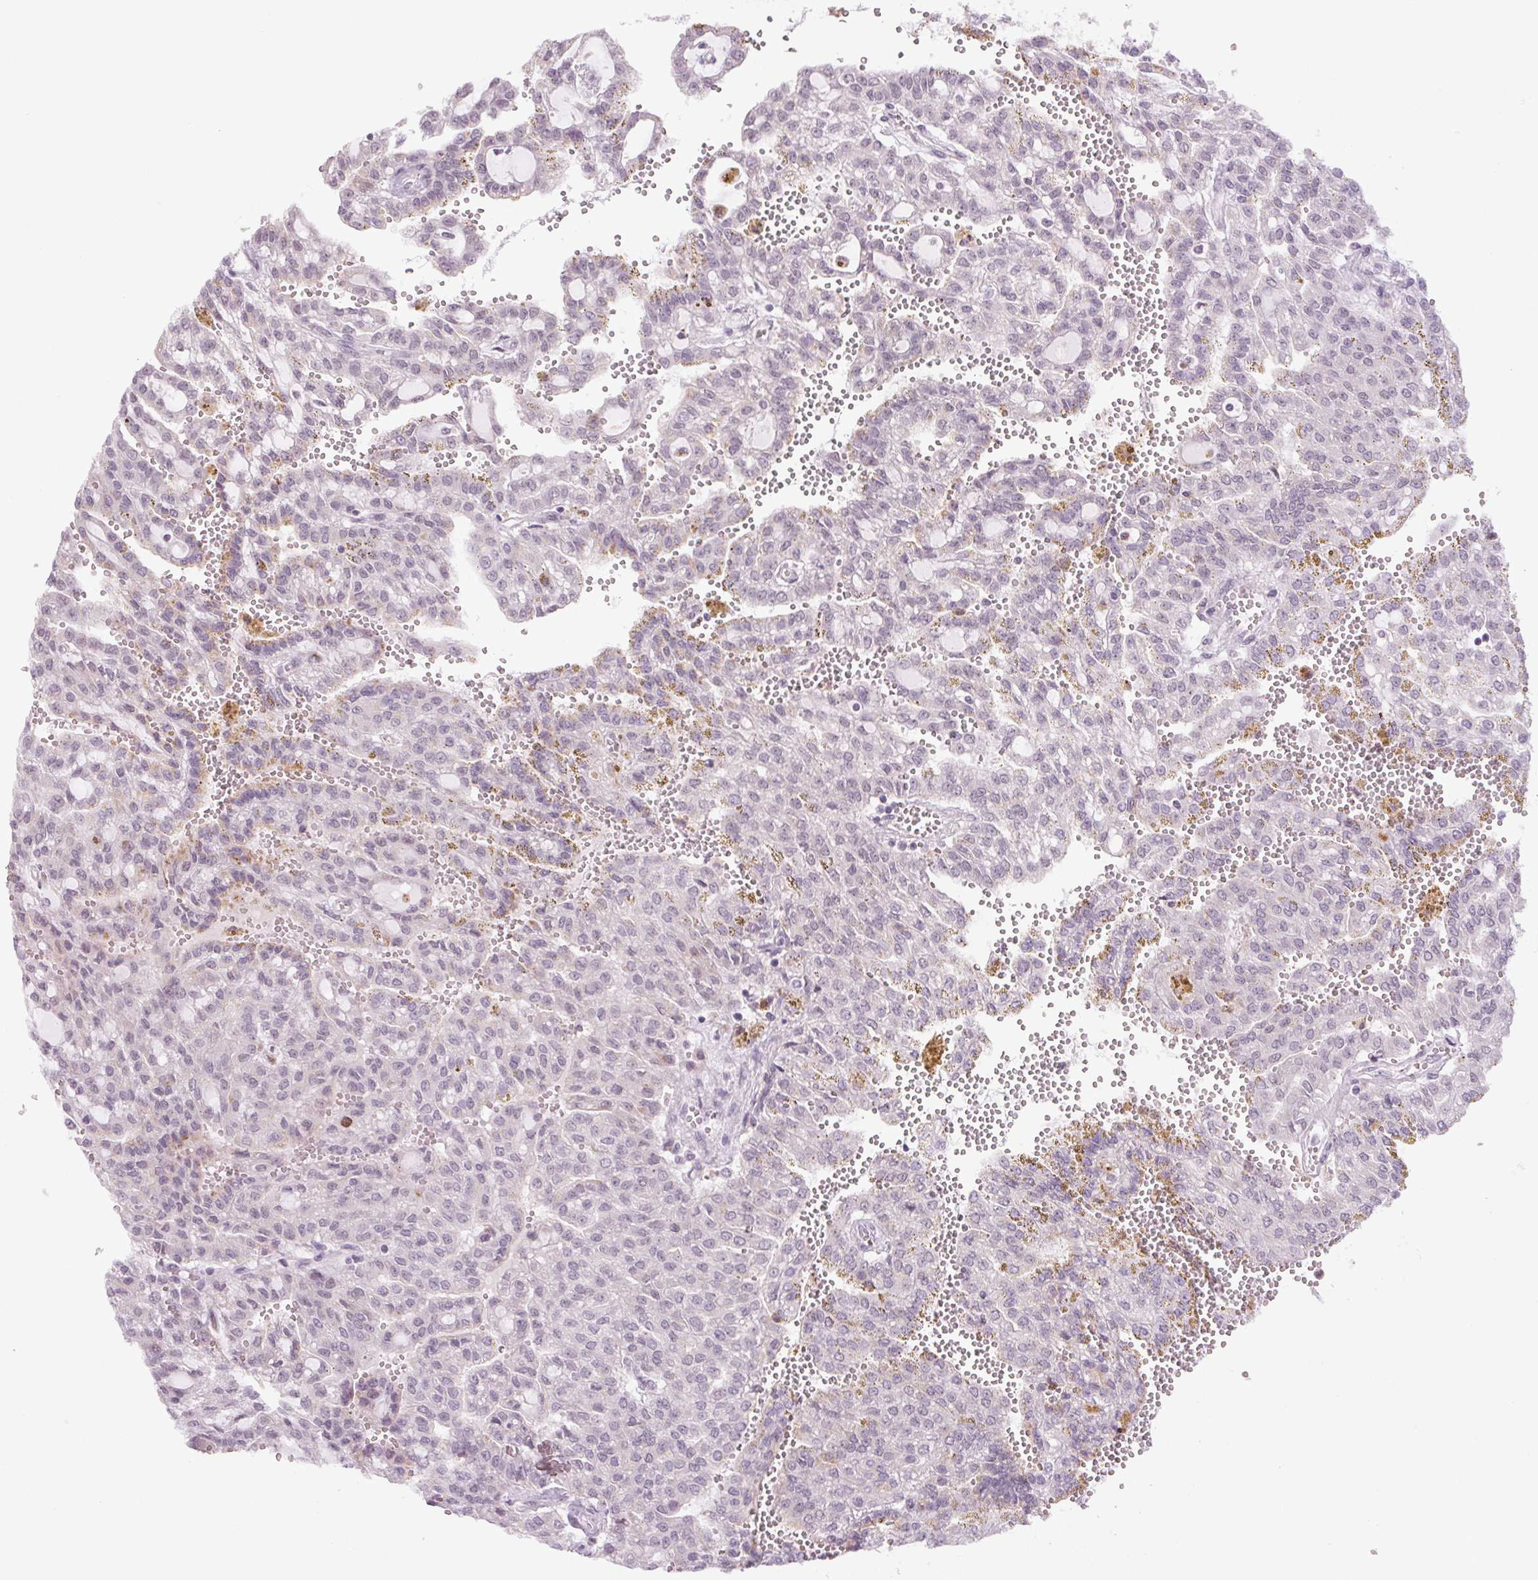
{"staining": {"intensity": "negative", "quantity": "none", "location": "none"}, "tissue": "renal cancer", "cell_type": "Tumor cells", "image_type": "cancer", "snomed": [{"axis": "morphology", "description": "Adenocarcinoma, NOS"}, {"axis": "topography", "description": "Kidney"}], "caption": "Renal cancer stained for a protein using IHC reveals no expression tumor cells.", "gene": "SMIM6", "patient": {"sex": "male", "age": 63}}